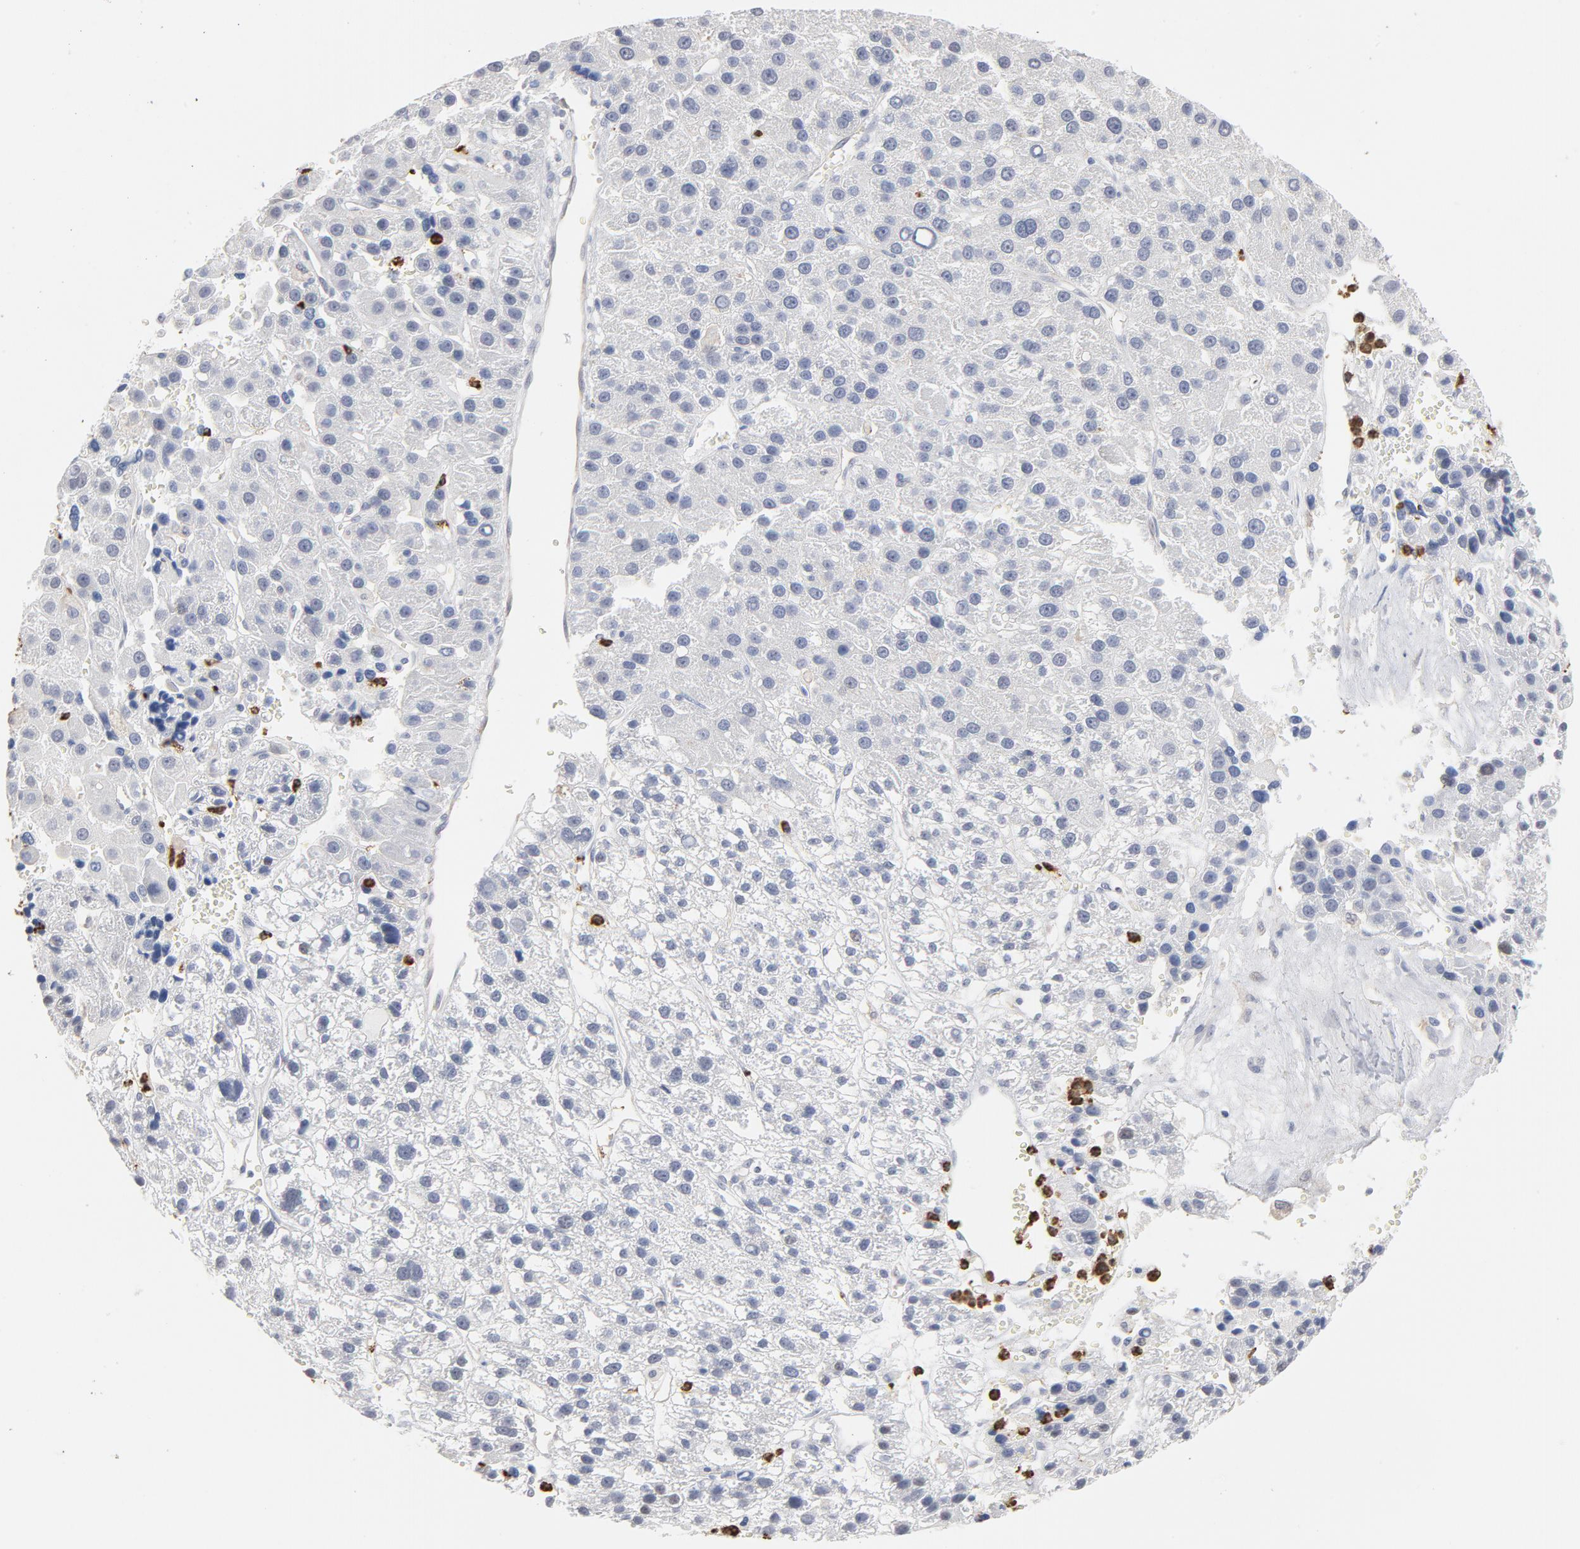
{"staining": {"intensity": "negative", "quantity": "none", "location": "none"}, "tissue": "liver cancer", "cell_type": "Tumor cells", "image_type": "cancer", "snomed": [{"axis": "morphology", "description": "Carcinoma, Hepatocellular, NOS"}, {"axis": "topography", "description": "Liver"}], "caption": "Hepatocellular carcinoma (liver) stained for a protein using IHC reveals no expression tumor cells.", "gene": "PNMA1", "patient": {"sex": "female", "age": 85}}